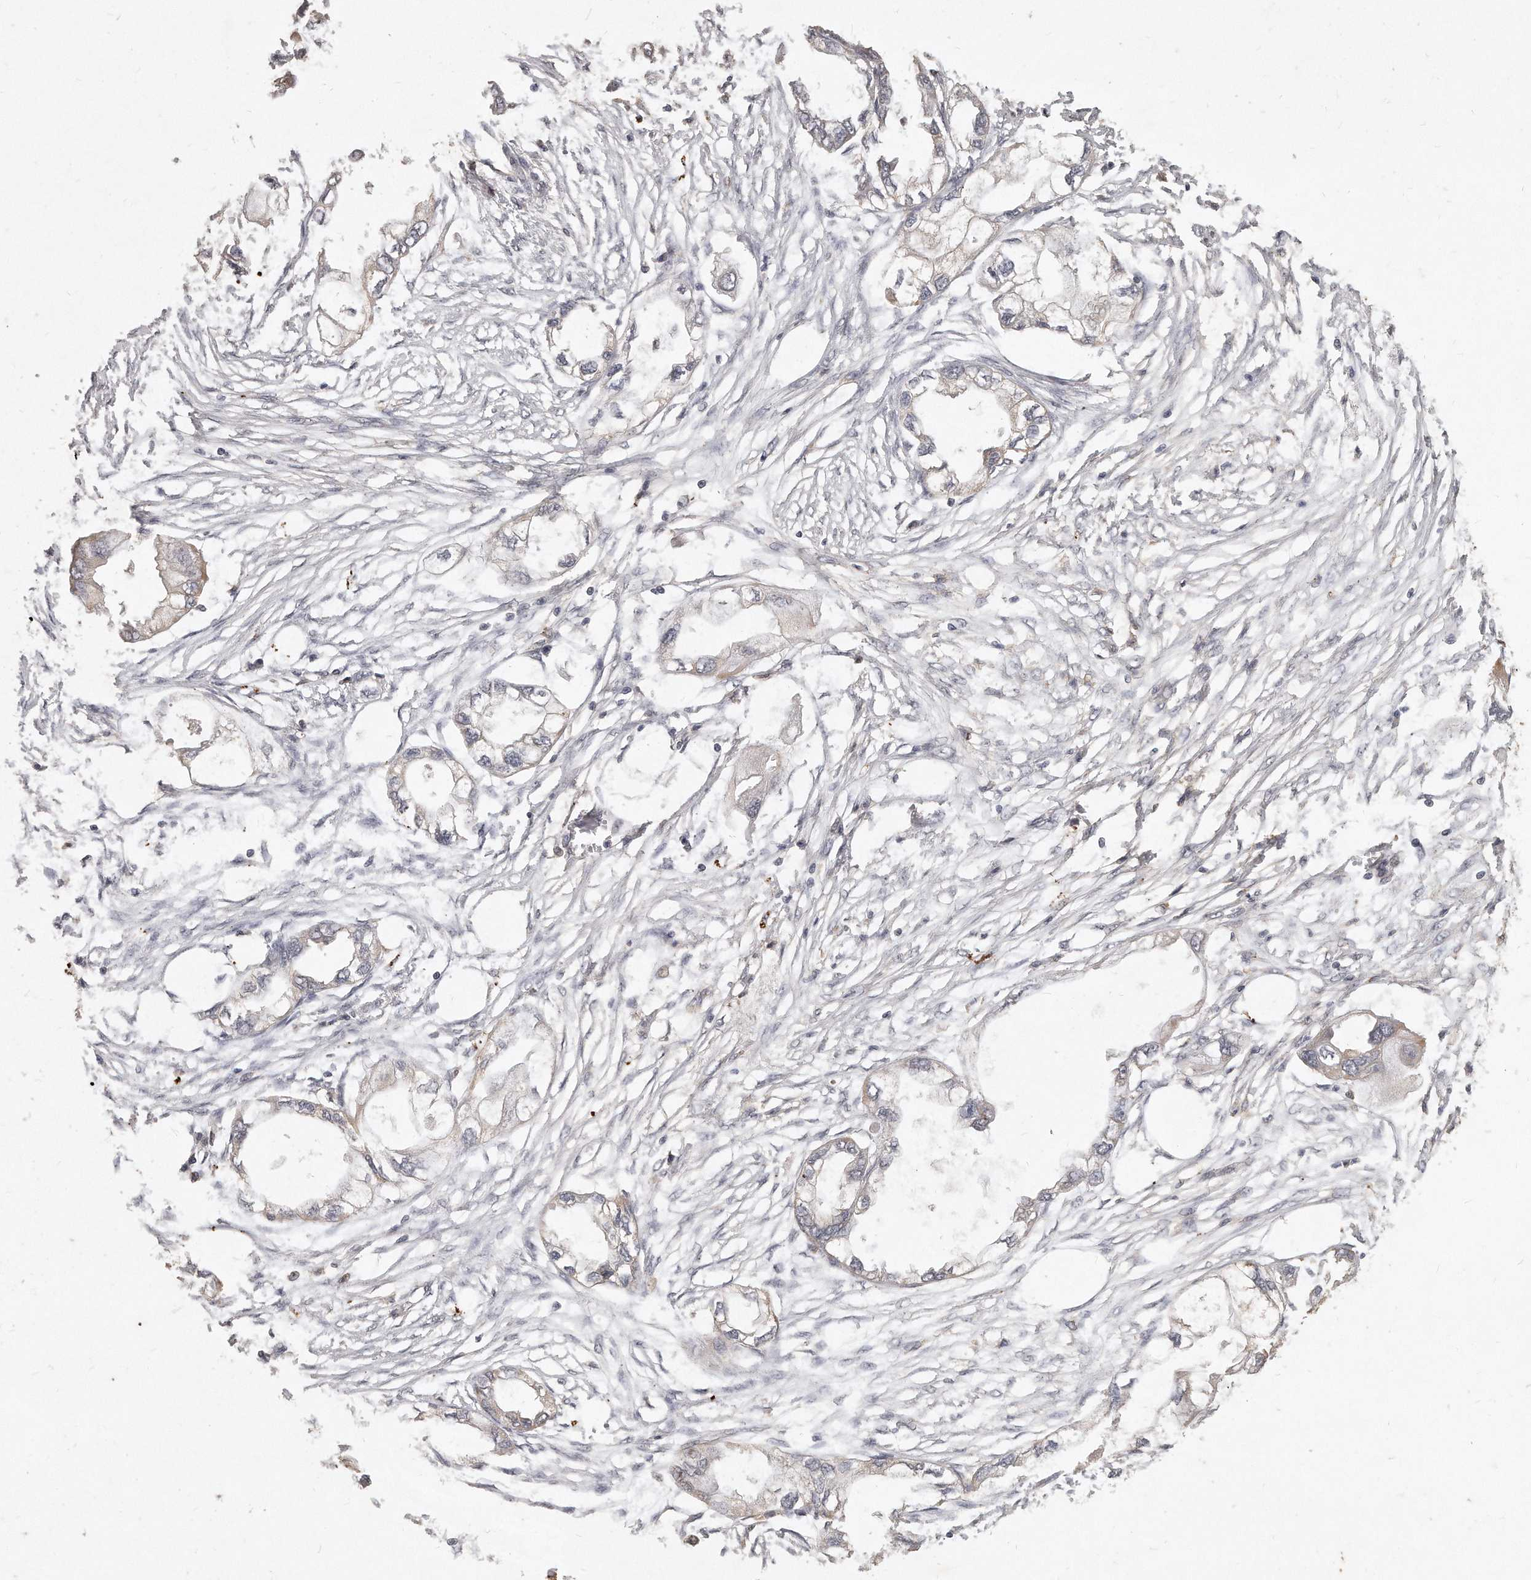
{"staining": {"intensity": "weak", "quantity": "<25%", "location": "cytoplasmic/membranous"}, "tissue": "endometrial cancer", "cell_type": "Tumor cells", "image_type": "cancer", "snomed": [{"axis": "morphology", "description": "Adenocarcinoma, NOS"}, {"axis": "morphology", "description": "Adenocarcinoma, metastatic, NOS"}, {"axis": "topography", "description": "Adipose tissue"}, {"axis": "topography", "description": "Endometrium"}], "caption": "This is a photomicrograph of immunohistochemistry staining of endometrial adenocarcinoma, which shows no positivity in tumor cells.", "gene": "LGALS8", "patient": {"sex": "female", "age": 67}}